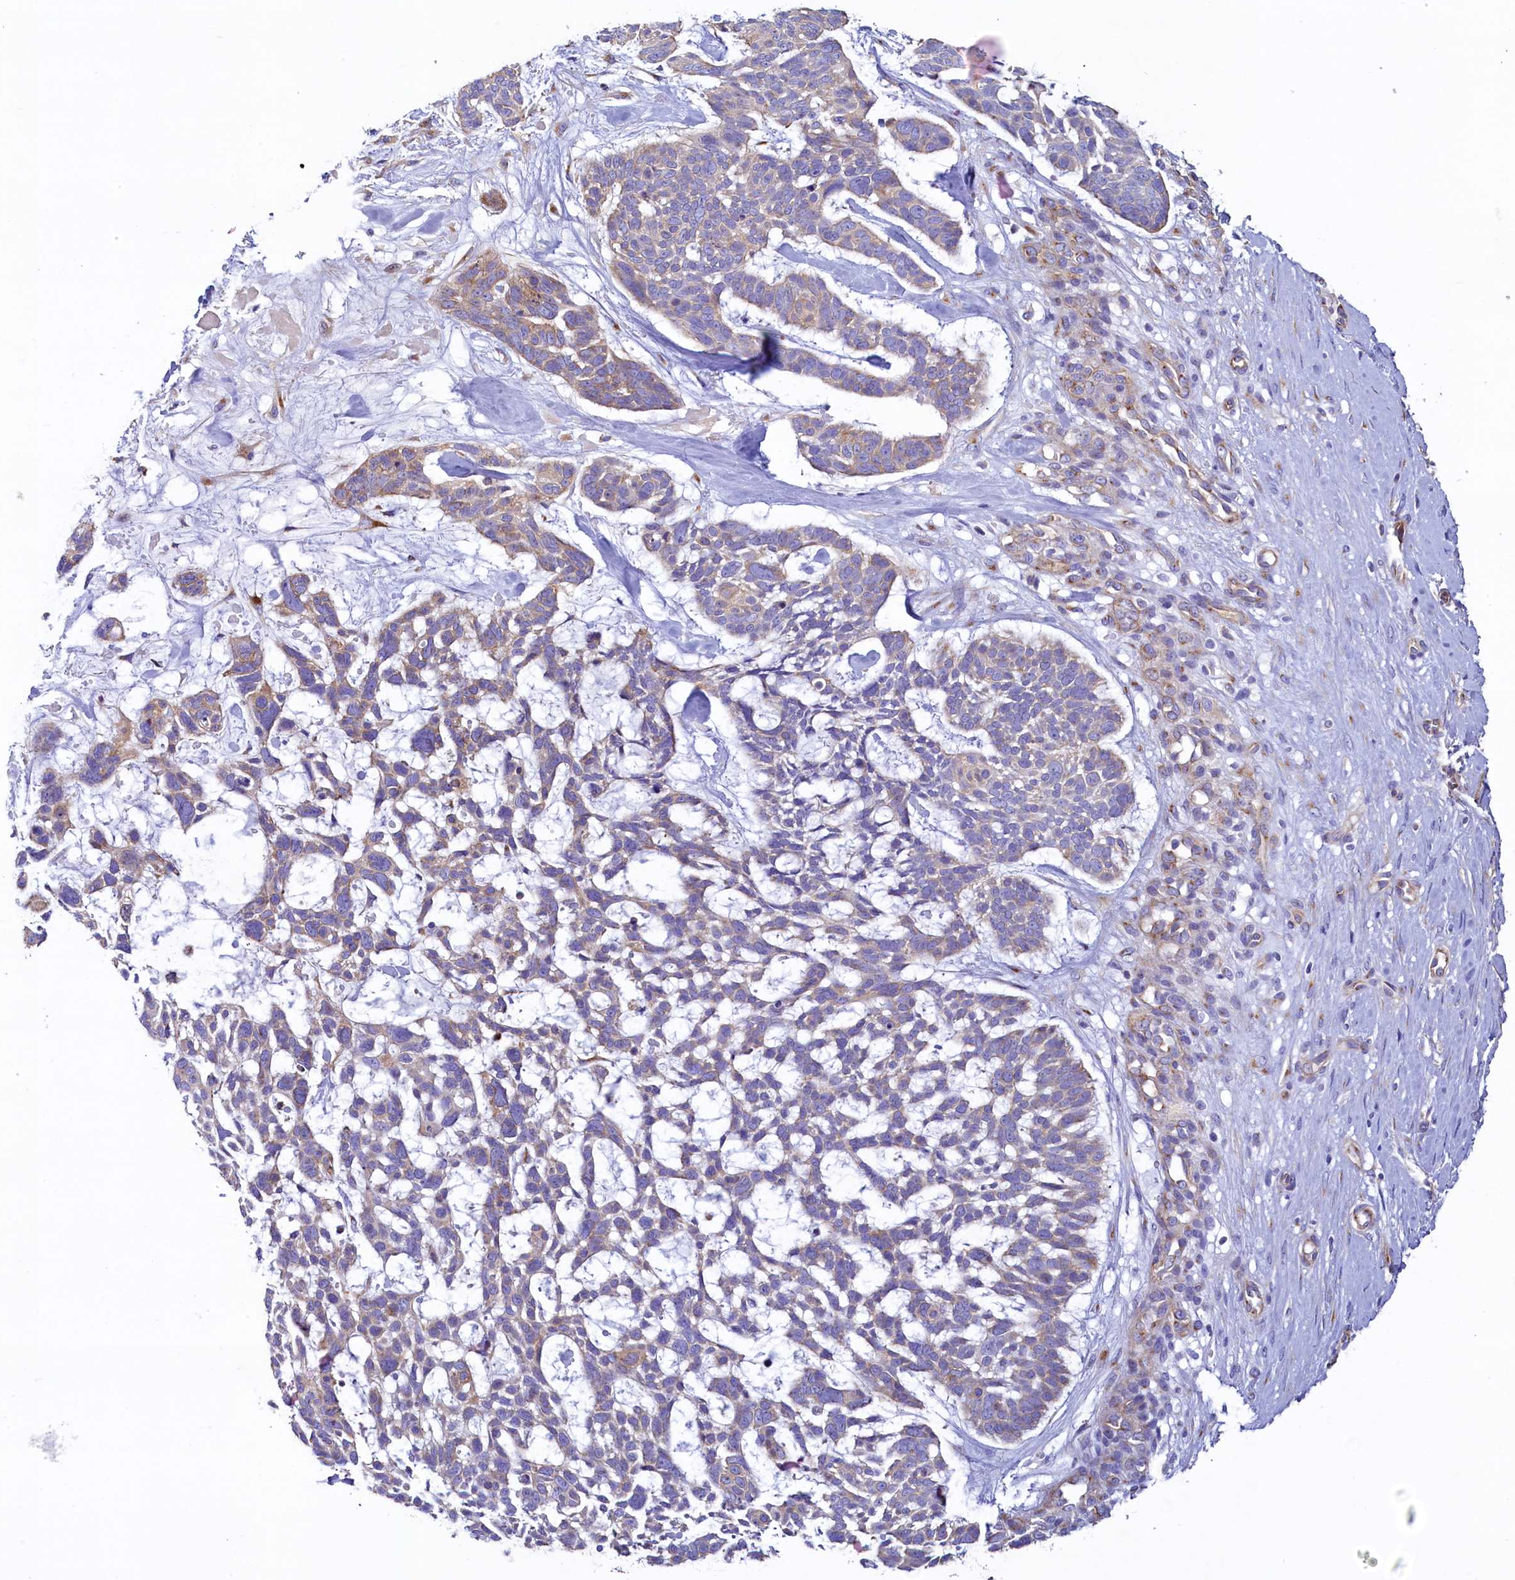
{"staining": {"intensity": "weak", "quantity": "25%-75%", "location": "cytoplasmic/membranous"}, "tissue": "skin cancer", "cell_type": "Tumor cells", "image_type": "cancer", "snomed": [{"axis": "morphology", "description": "Basal cell carcinoma"}, {"axis": "topography", "description": "Skin"}], "caption": "This histopathology image demonstrates immunohistochemistry staining of skin cancer, with low weak cytoplasmic/membranous expression in about 25%-75% of tumor cells.", "gene": "GPR21", "patient": {"sex": "male", "age": 88}}